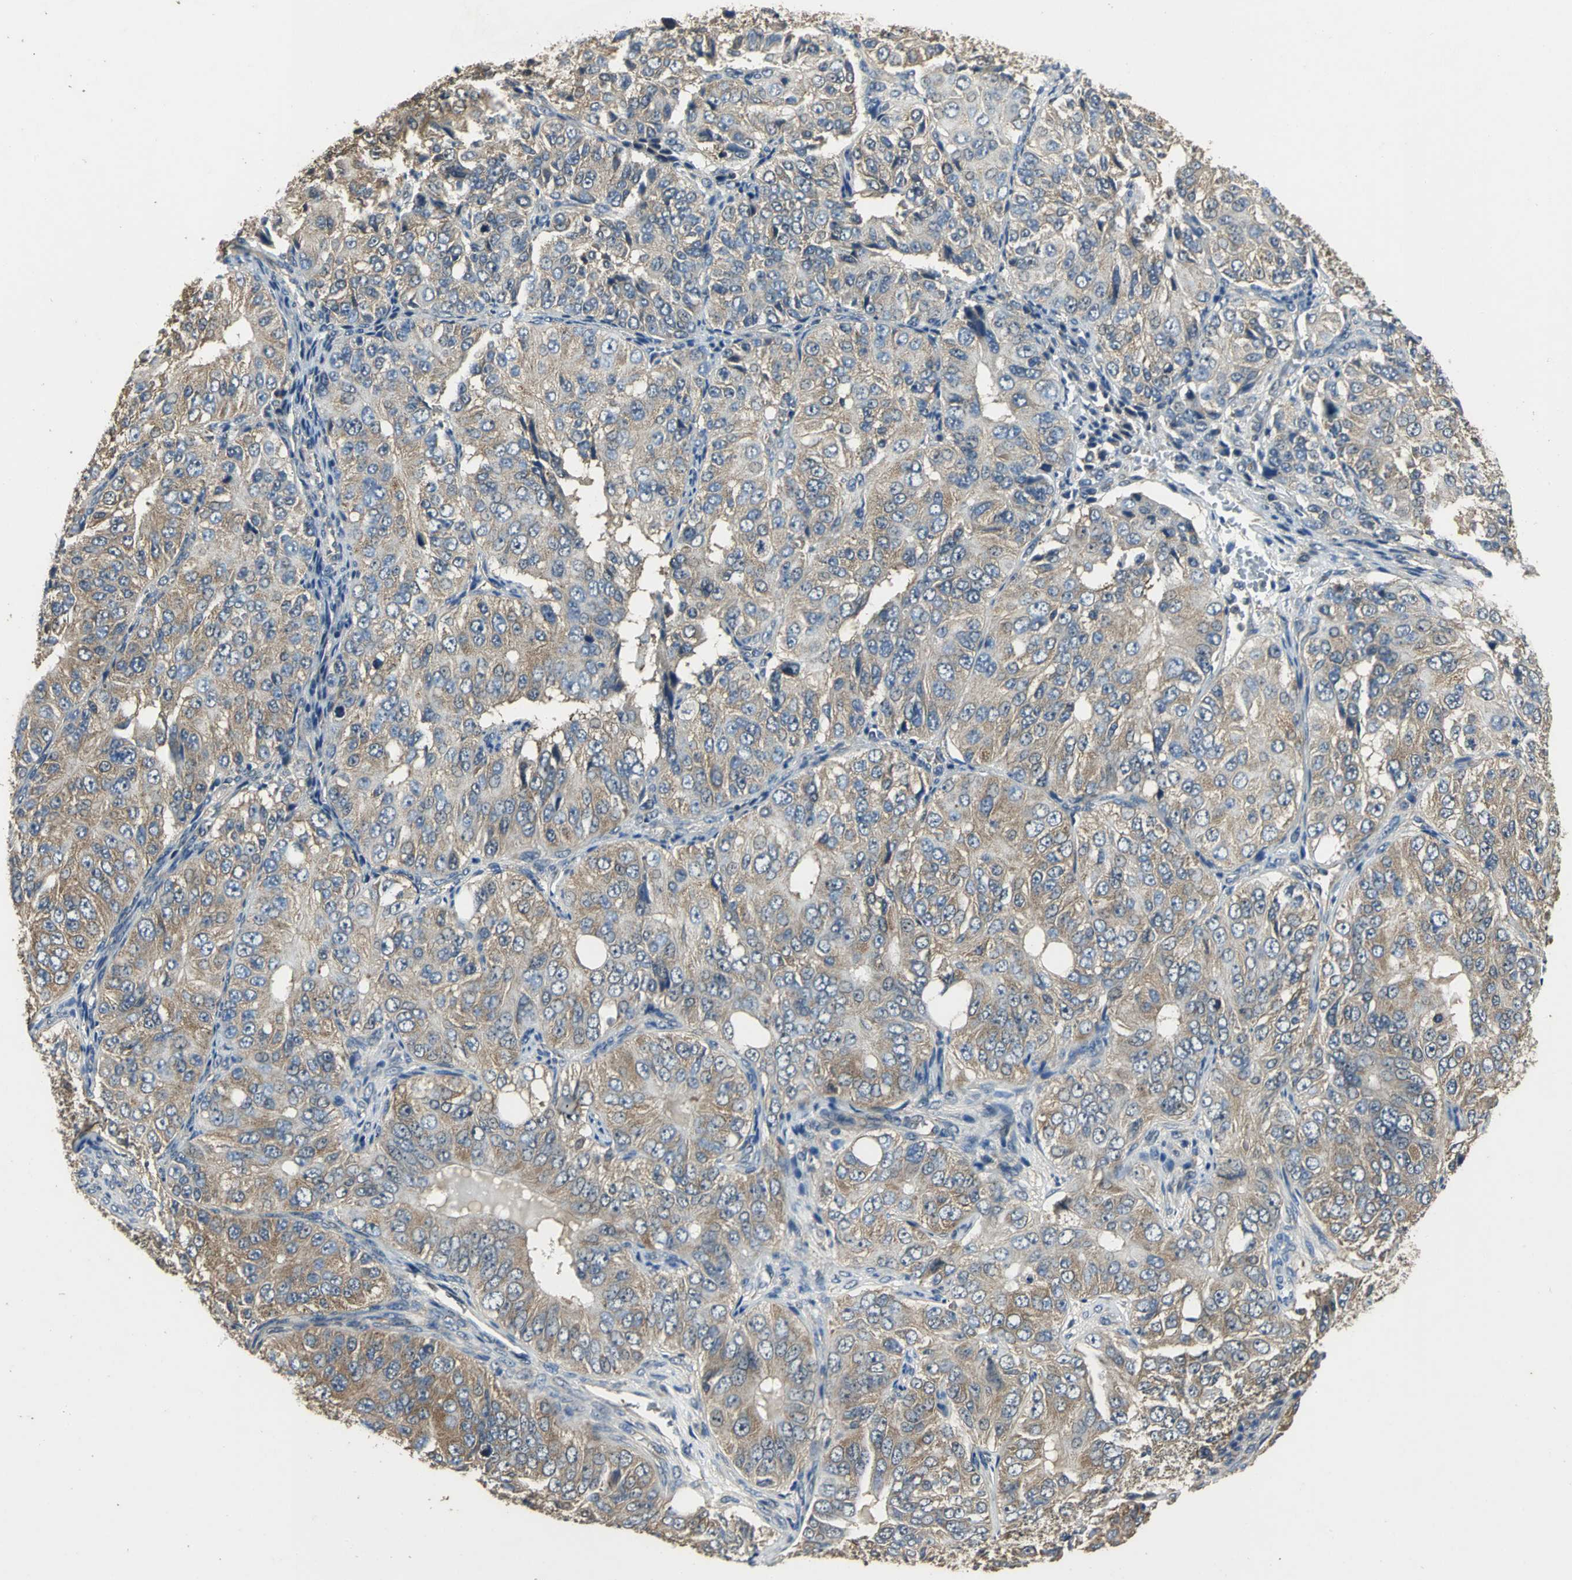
{"staining": {"intensity": "weak", "quantity": ">75%", "location": "cytoplasmic/membranous"}, "tissue": "ovarian cancer", "cell_type": "Tumor cells", "image_type": "cancer", "snomed": [{"axis": "morphology", "description": "Carcinoma, endometroid"}, {"axis": "topography", "description": "Ovary"}], "caption": "Tumor cells reveal low levels of weak cytoplasmic/membranous staining in about >75% of cells in human ovarian endometroid carcinoma. The staining was performed using DAB, with brown indicating positive protein expression. Nuclei are stained blue with hematoxylin.", "gene": "IRF3", "patient": {"sex": "female", "age": 51}}